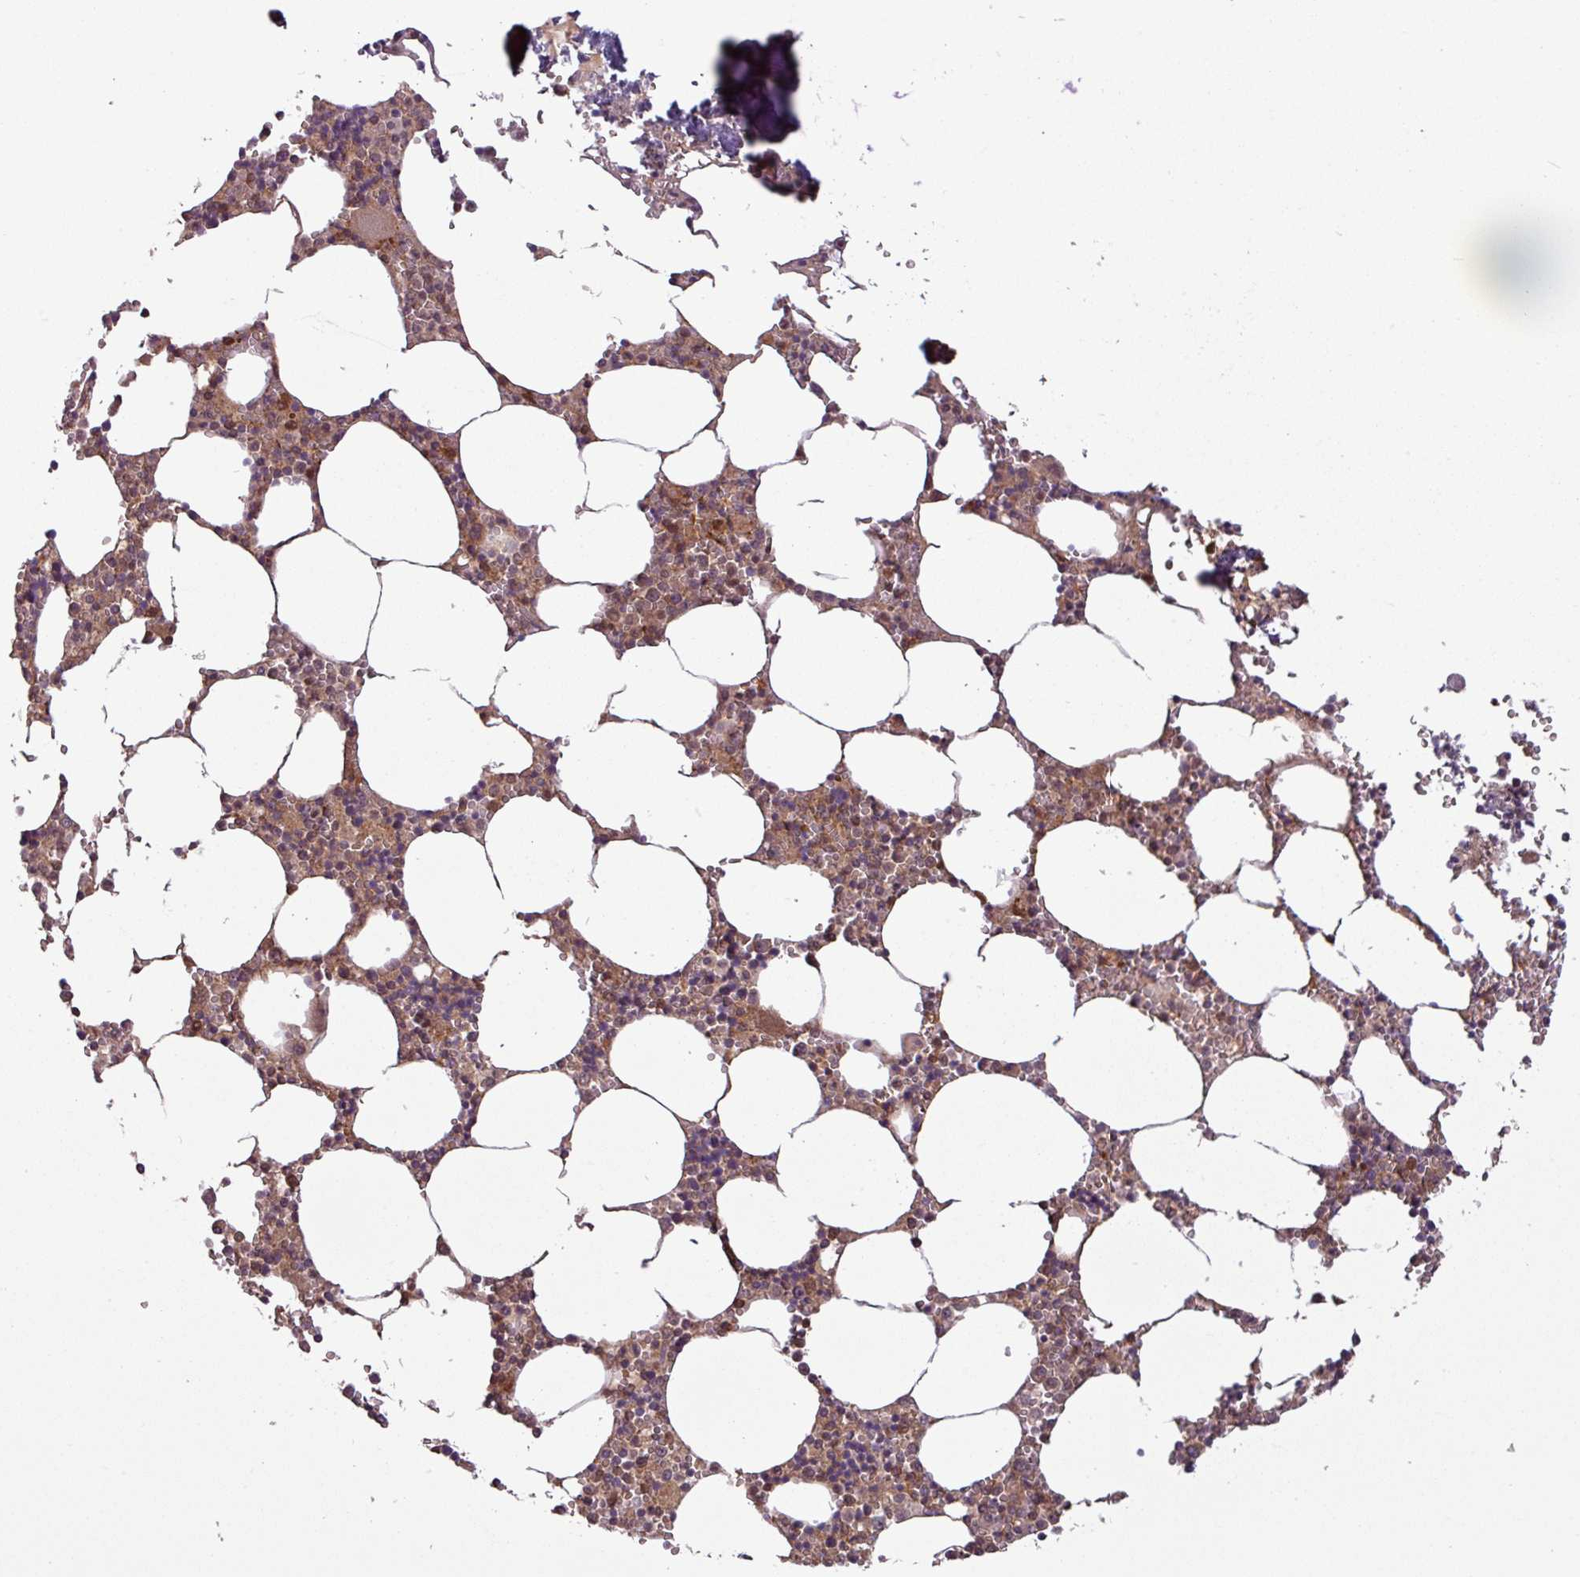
{"staining": {"intensity": "moderate", "quantity": "25%-75%", "location": "cytoplasmic/membranous"}, "tissue": "bone marrow", "cell_type": "Hematopoietic cells", "image_type": "normal", "snomed": [{"axis": "morphology", "description": "Normal tissue, NOS"}, {"axis": "topography", "description": "Bone marrow"}], "caption": "Moderate cytoplasmic/membranous staining is seen in about 25%-75% of hematopoietic cells in unremarkable bone marrow.", "gene": "SH3BGRL", "patient": {"sex": "male", "age": 54}}